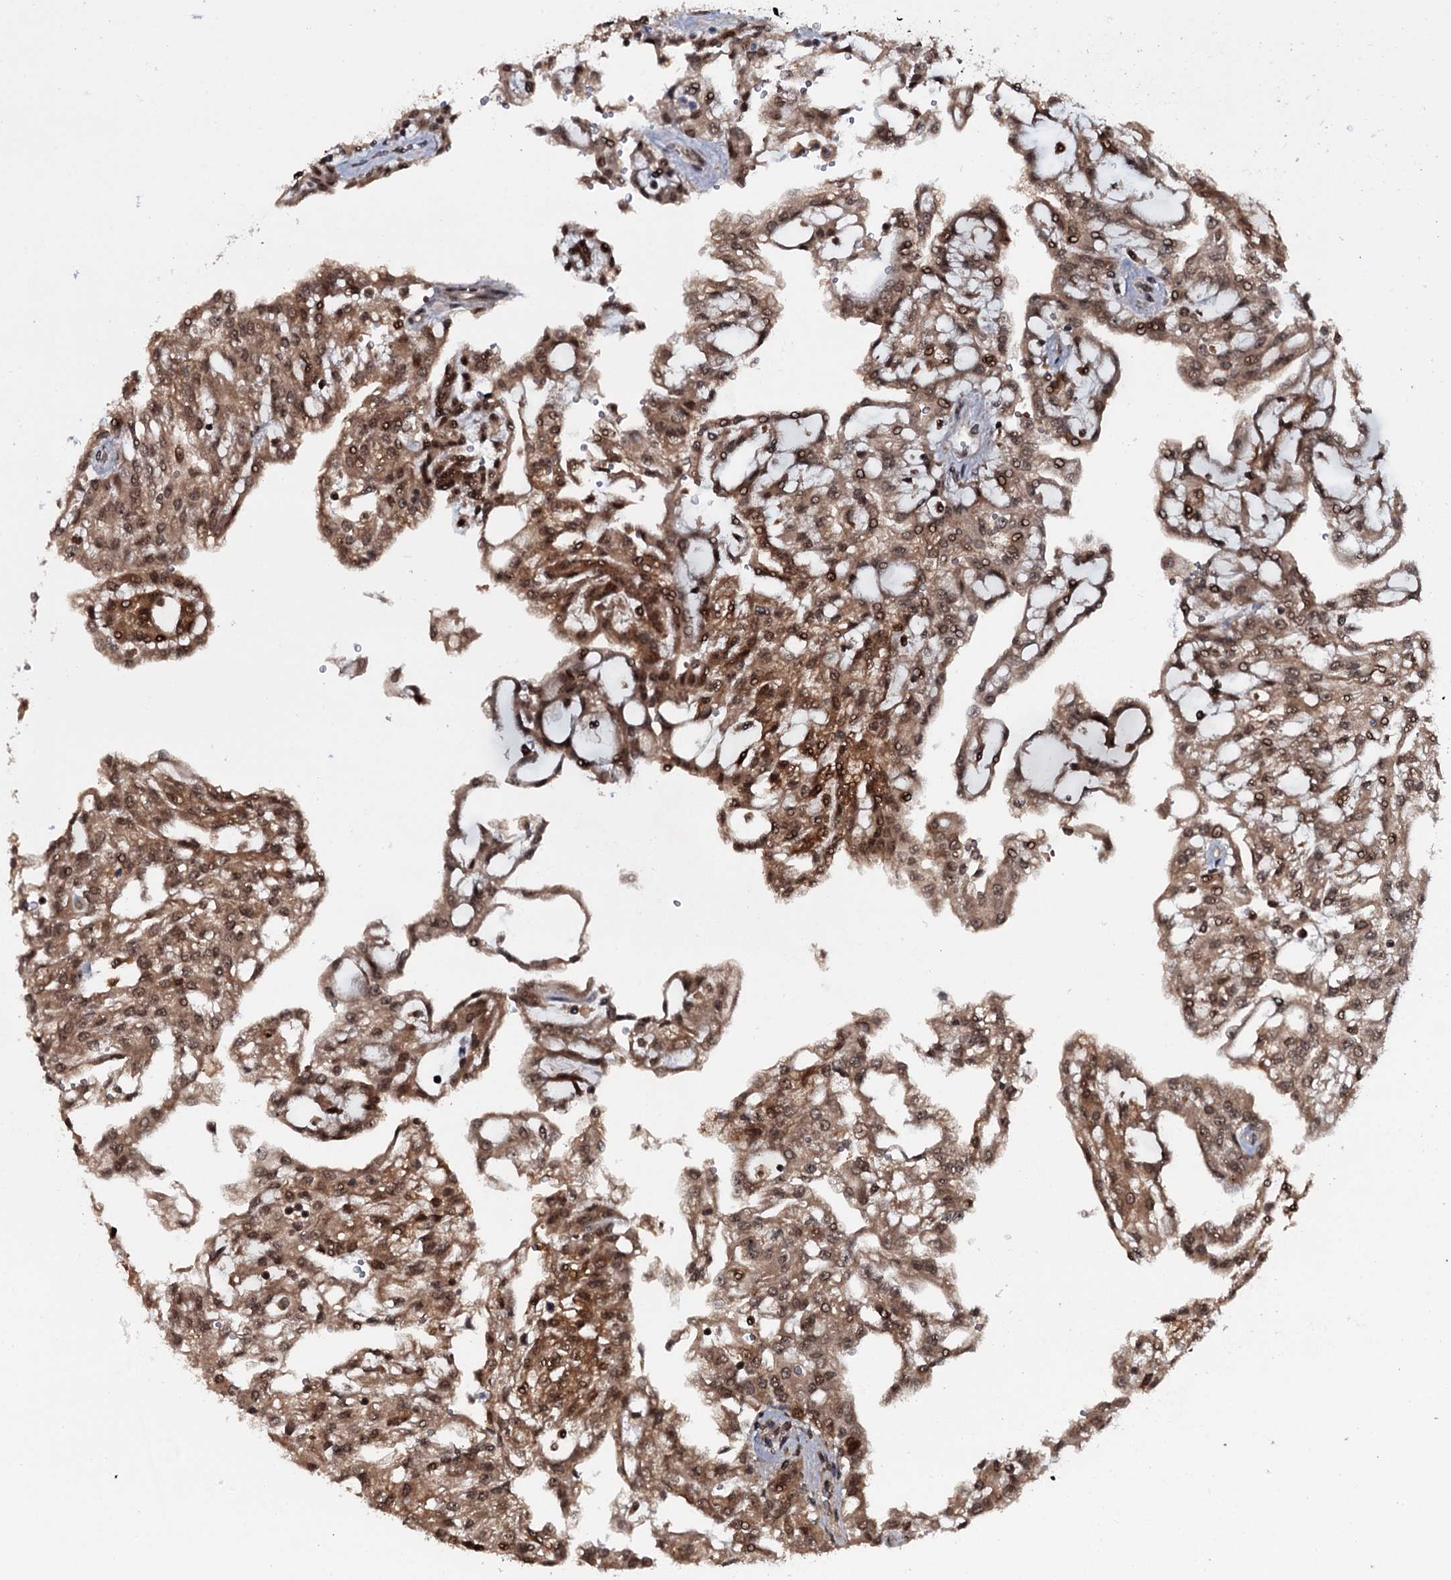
{"staining": {"intensity": "moderate", "quantity": ">75%", "location": "cytoplasmic/membranous,nuclear"}, "tissue": "renal cancer", "cell_type": "Tumor cells", "image_type": "cancer", "snomed": [{"axis": "morphology", "description": "Adenocarcinoma, NOS"}, {"axis": "topography", "description": "Kidney"}], "caption": "A brown stain shows moderate cytoplasmic/membranous and nuclear staining of a protein in human renal cancer (adenocarcinoma) tumor cells.", "gene": "HDDC3", "patient": {"sex": "male", "age": 63}}